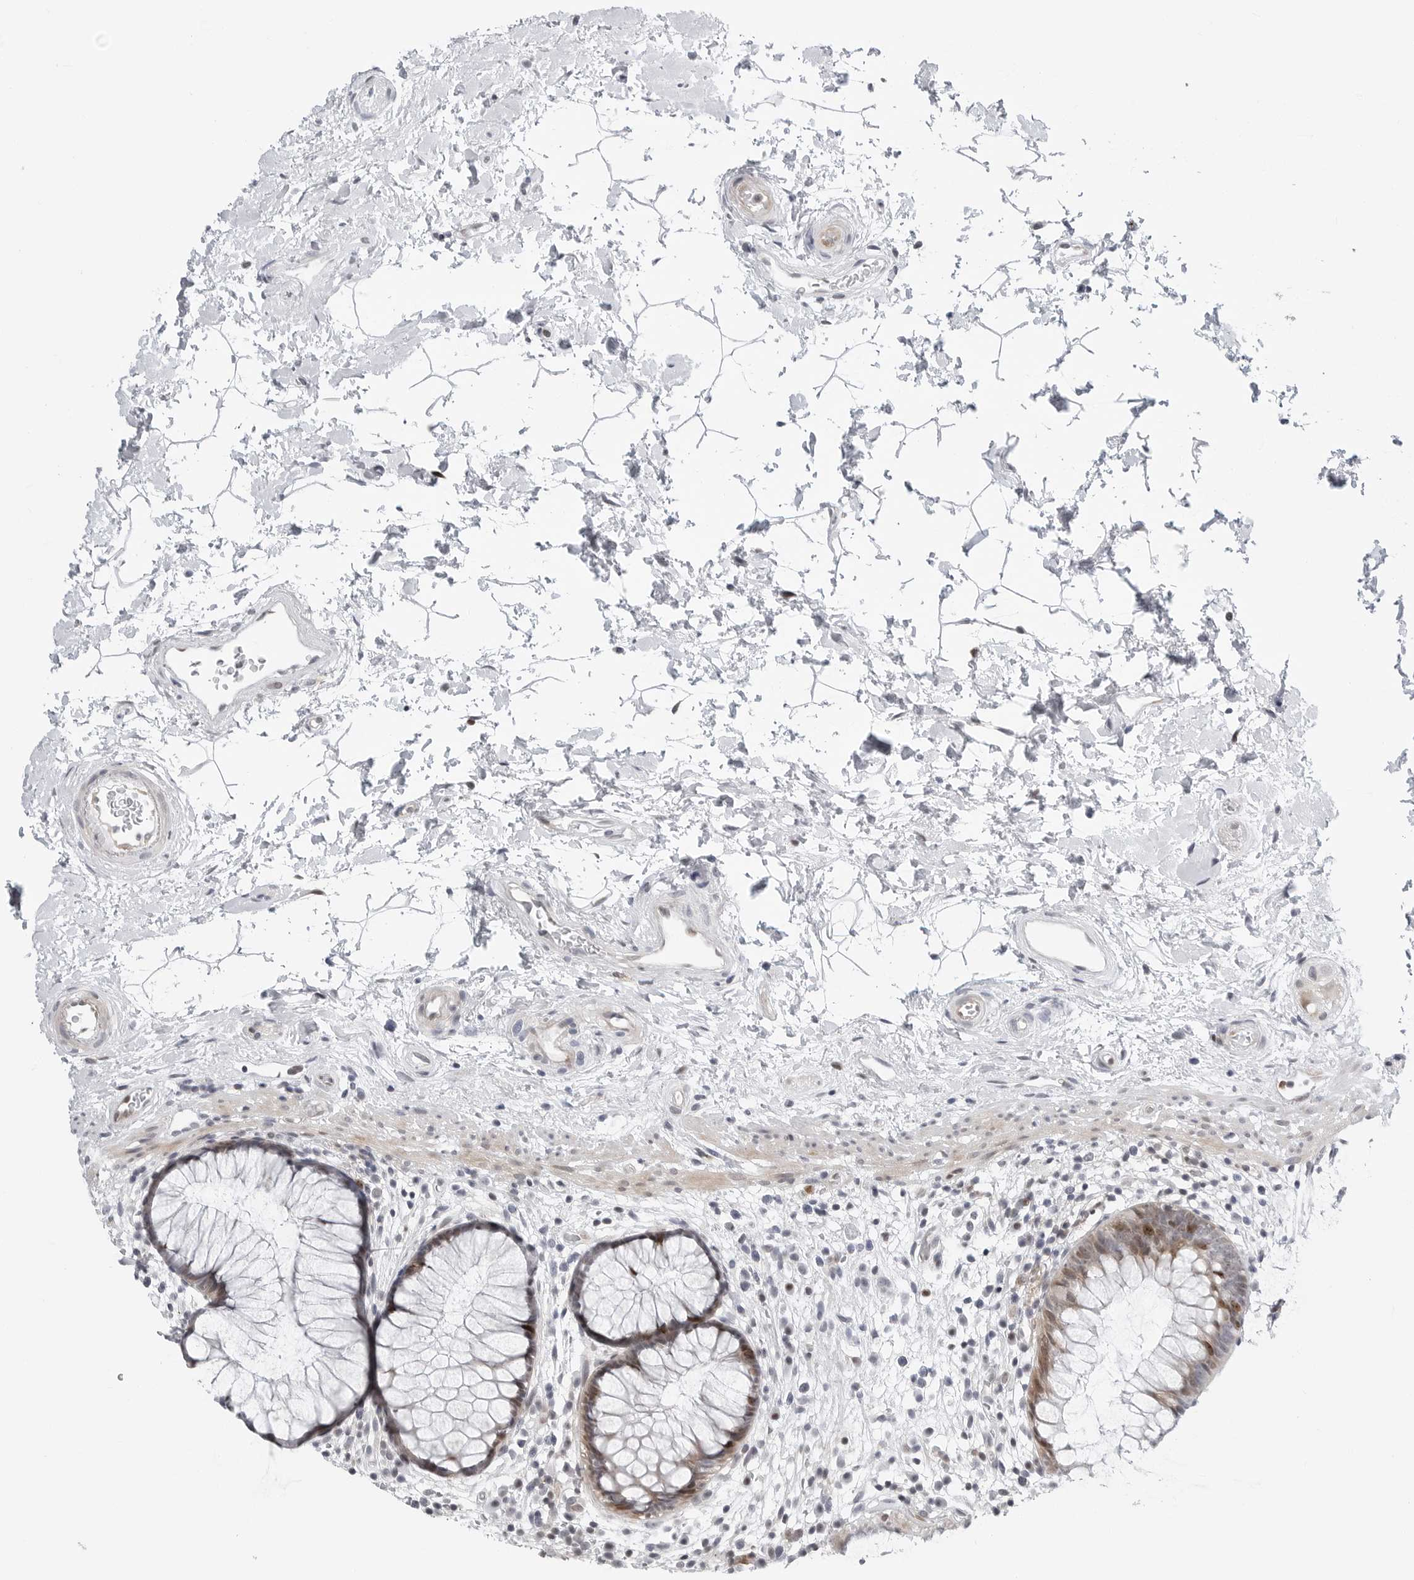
{"staining": {"intensity": "moderate", "quantity": "25%-75%", "location": "nuclear"}, "tissue": "rectum", "cell_type": "Glandular cells", "image_type": "normal", "snomed": [{"axis": "morphology", "description": "Normal tissue, NOS"}, {"axis": "topography", "description": "Rectum"}], "caption": "Immunohistochemistry staining of unremarkable rectum, which displays medium levels of moderate nuclear positivity in approximately 25%-75% of glandular cells indicating moderate nuclear protein expression. The staining was performed using DAB (3,3'-diaminobenzidine) (brown) for protein detection and nuclei were counterstained in hematoxylin (blue).", "gene": "FAM135B", "patient": {"sex": "male", "age": 51}}